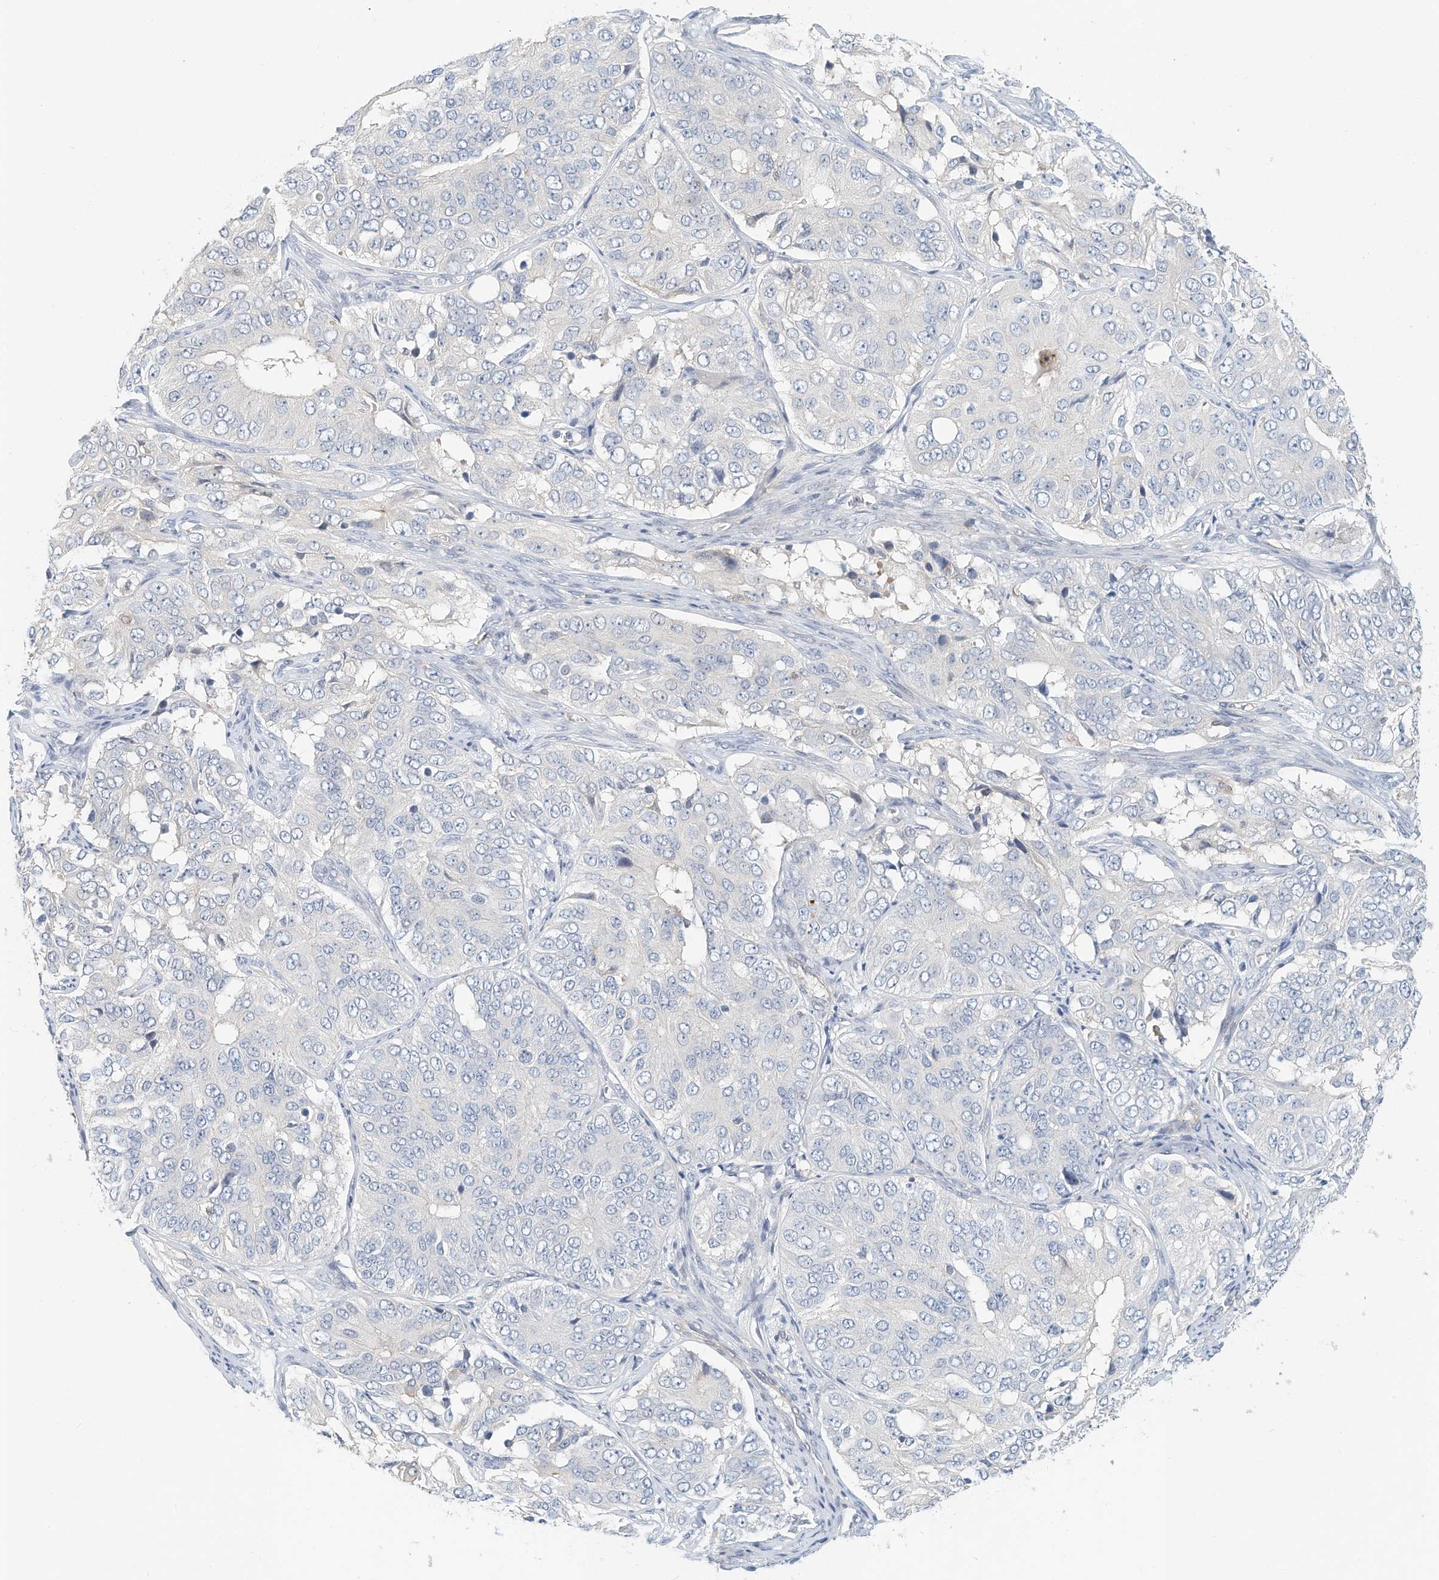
{"staining": {"intensity": "negative", "quantity": "none", "location": "none"}, "tissue": "ovarian cancer", "cell_type": "Tumor cells", "image_type": "cancer", "snomed": [{"axis": "morphology", "description": "Carcinoma, endometroid"}, {"axis": "topography", "description": "Ovary"}], "caption": "A photomicrograph of human ovarian cancer is negative for staining in tumor cells. (Immunohistochemistry (ihc), brightfield microscopy, high magnification).", "gene": "MICAL1", "patient": {"sex": "female", "age": 51}}